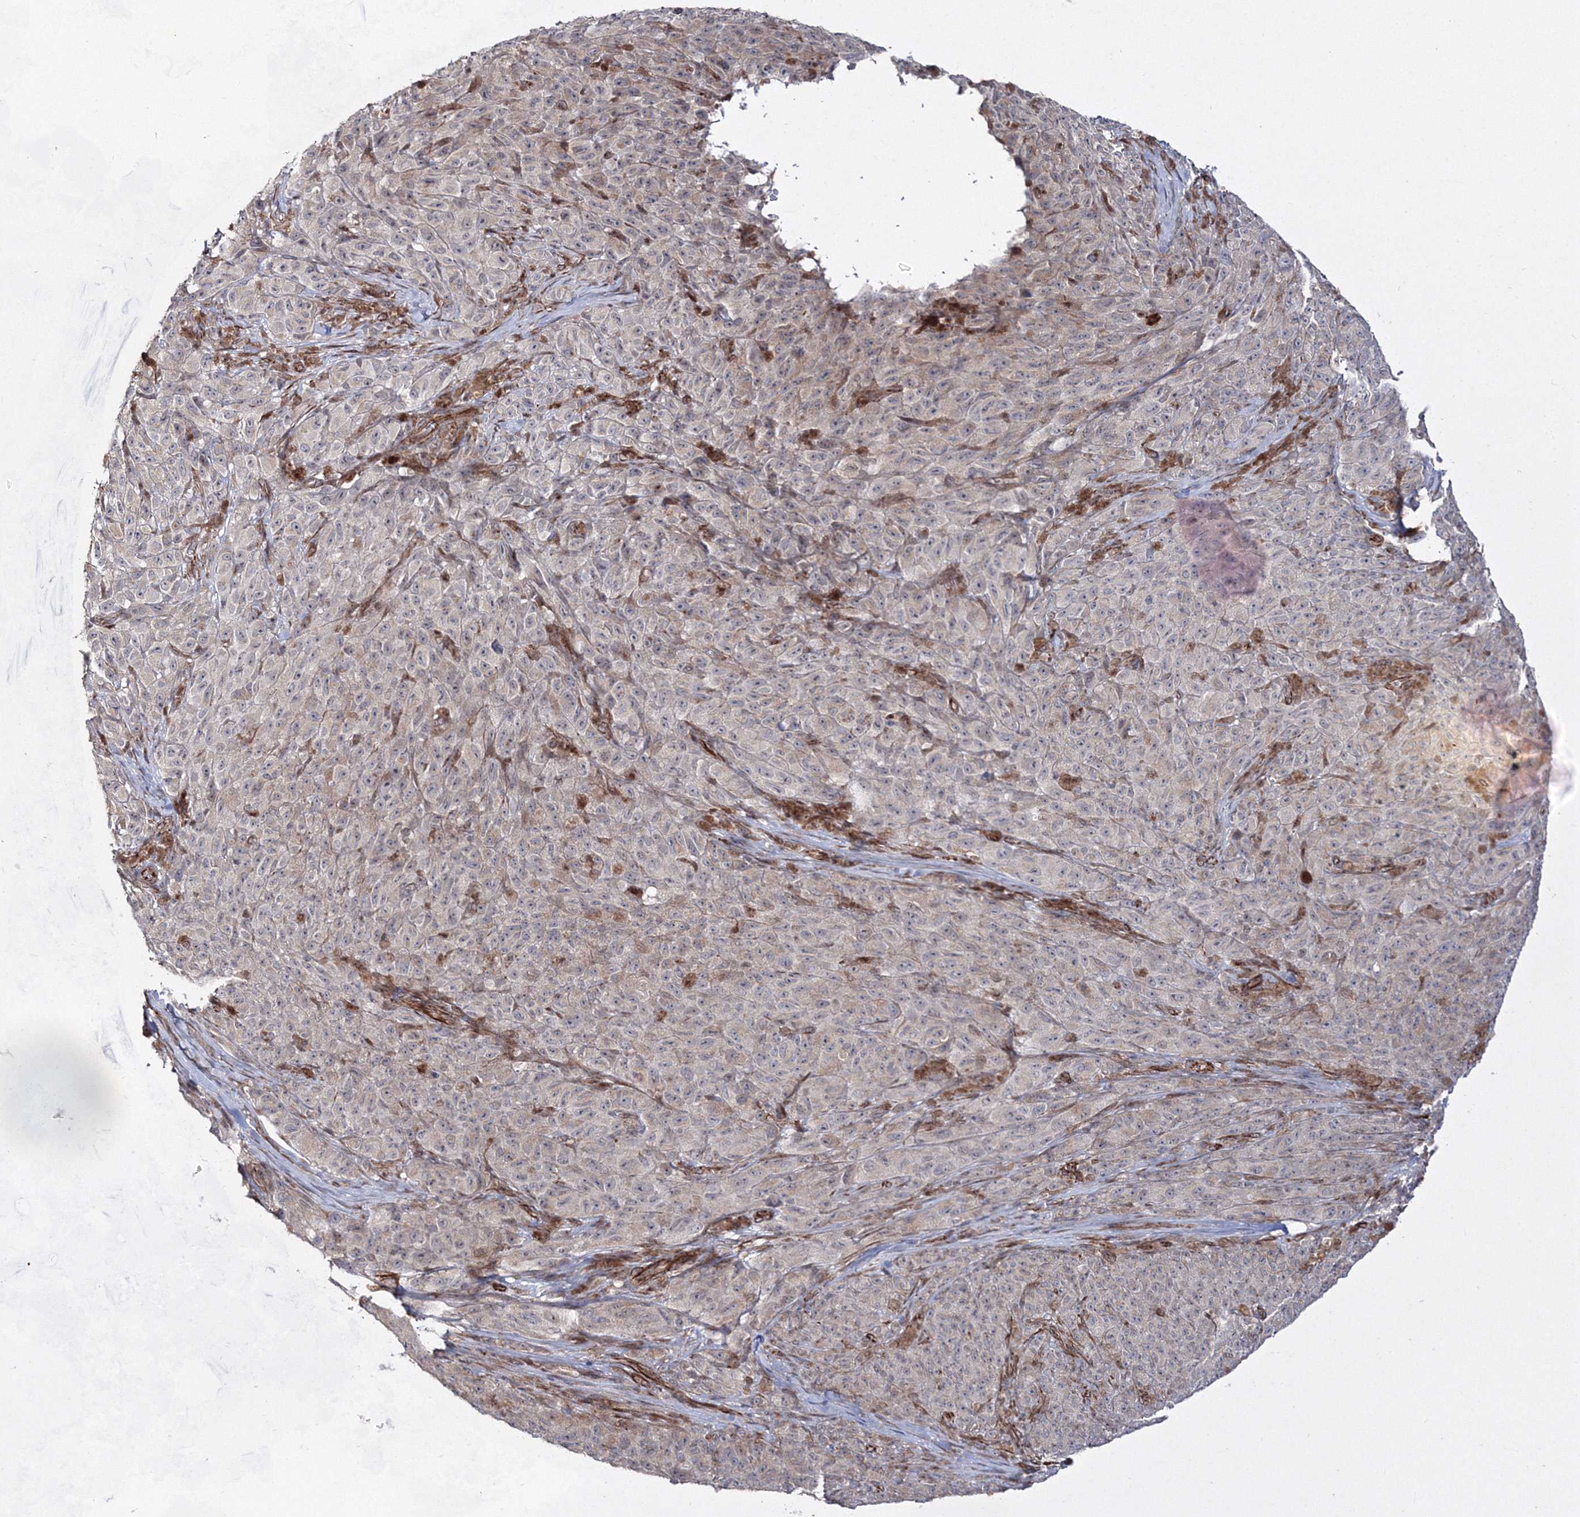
{"staining": {"intensity": "weak", "quantity": "<25%", "location": "cytoplasmic/membranous"}, "tissue": "melanoma", "cell_type": "Tumor cells", "image_type": "cancer", "snomed": [{"axis": "morphology", "description": "Malignant melanoma, NOS"}, {"axis": "topography", "description": "Skin"}], "caption": "Tumor cells show no significant protein staining in malignant melanoma.", "gene": "SNIP1", "patient": {"sex": "female", "age": 82}}